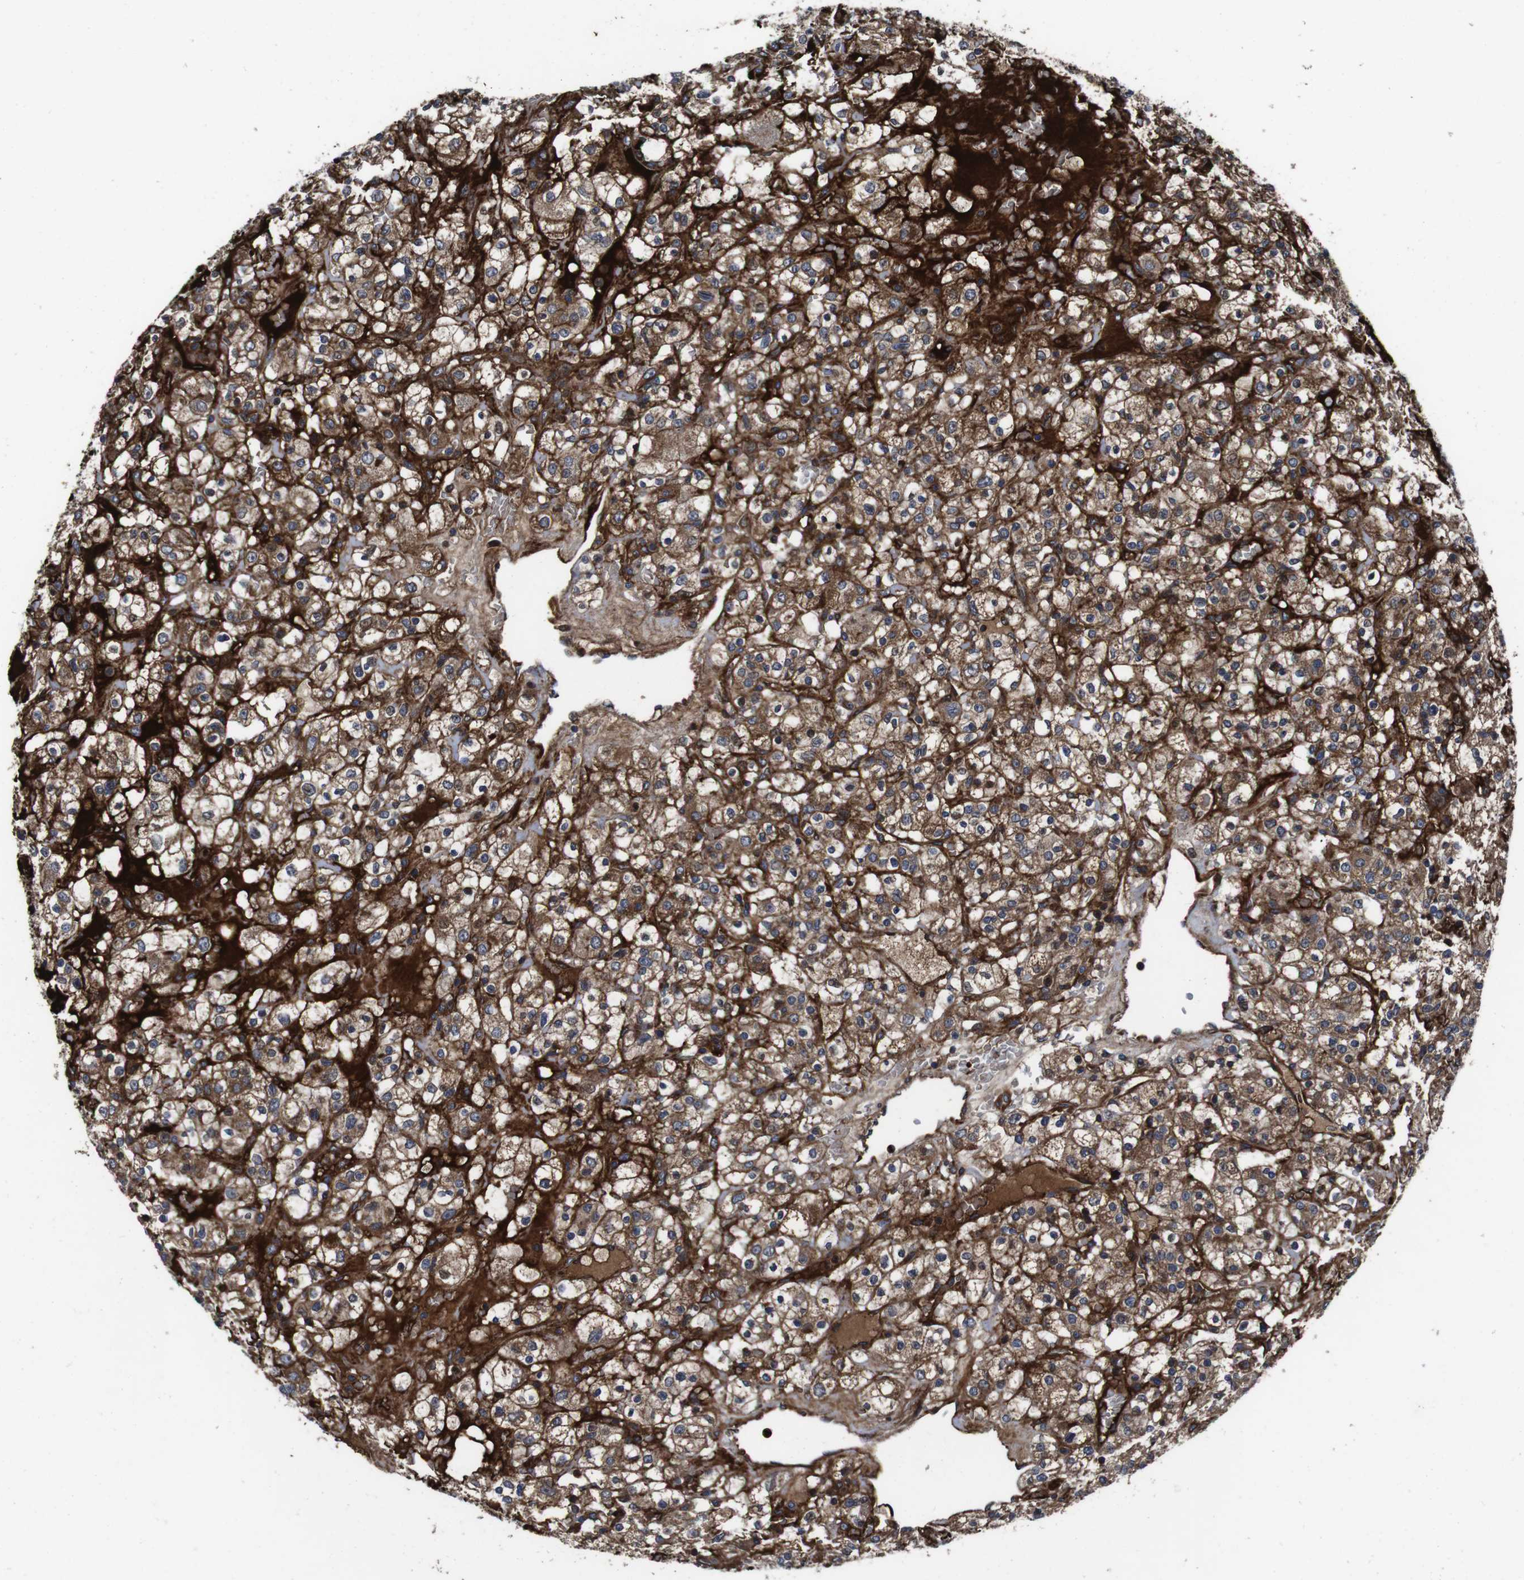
{"staining": {"intensity": "moderate", "quantity": ">75%", "location": "cytoplasmic/membranous"}, "tissue": "renal cancer", "cell_type": "Tumor cells", "image_type": "cancer", "snomed": [{"axis": "morphology", "description": "Normal tissue, NOS"}, {"axis": "morphology", "description": "Adenocarcinoma, NOS"}, {"axis": "topography", "description": "Kidney"}], "caption": "Protein expression by immunohistochemistry displays moderate cytoplasmic/membranous staining in about >75% of tumor cells in renal cancer. The staining was performed using DAB (3,3'-diaminobenzidine), with brown indicating positive protein expression. Nuclei are stained blue with hematoxylin.", "gene": "SMYD3", "patient": {"sex": "female", "age": 72}}